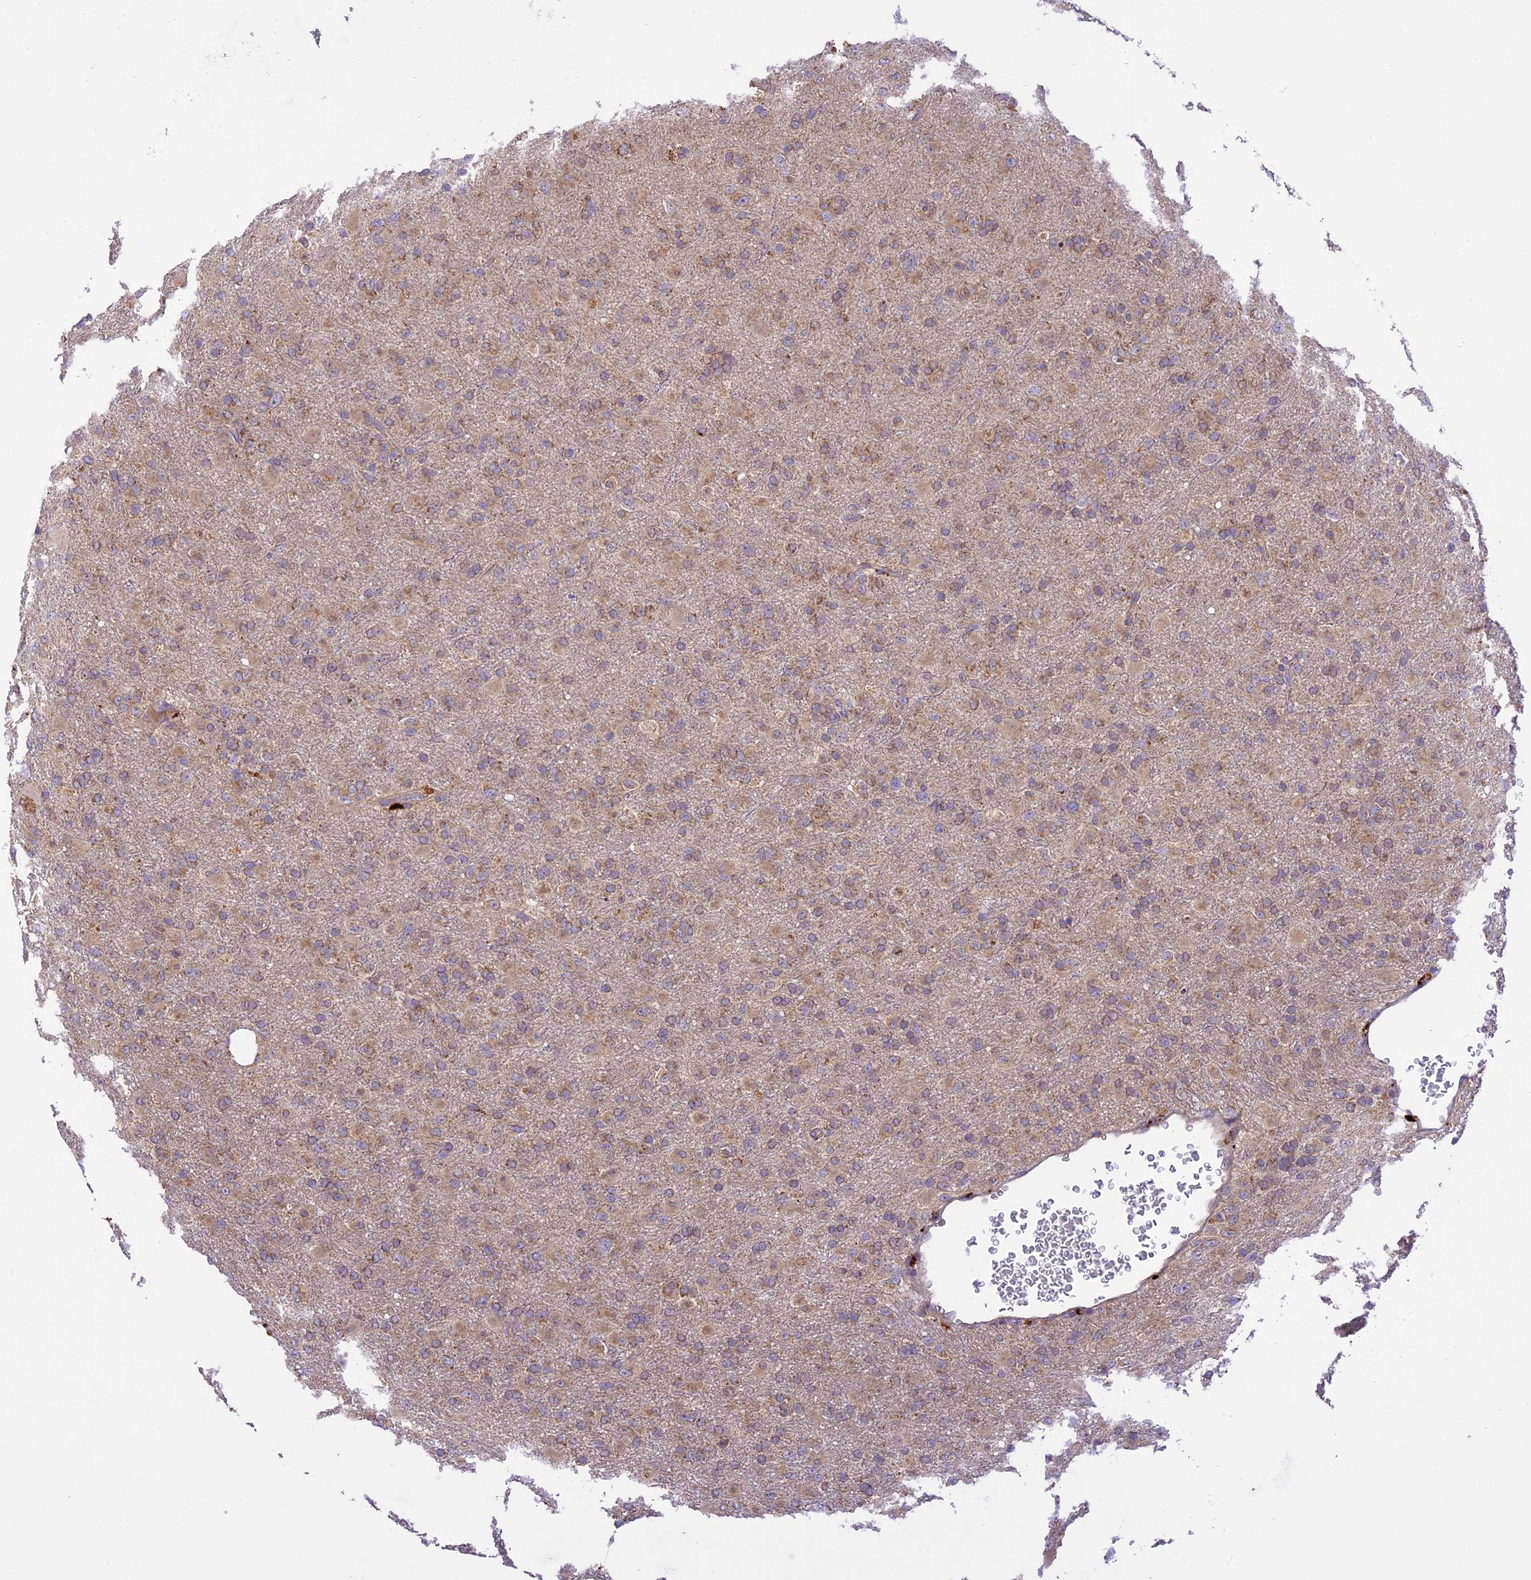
{"staining": {"intensity": "moderate", "quantity": "25%-75%", "location": "cytoplasmic/membranous"}, "tissue": "glioma", "cell_type": "Tumor cells", "image_type": "cancer", "snomed": [{"axis": "morphology", "description": "Glioma, malignant, Low grade"}, {"axis": "topography", "description": "Brain"}], "caption": "Brown immunohistochemical staining in human malignant low-grade glioma shows moderate cytoplasmic/membranous staining in about 25%-75% of tumor cells. The staining is performed using DAB brown chromogen to label protein expression. The nuclei are counter-stained blue using hematoxylin.", "gene": "NDUFAF1", "patient": {"sex": "male", "age": 65}}